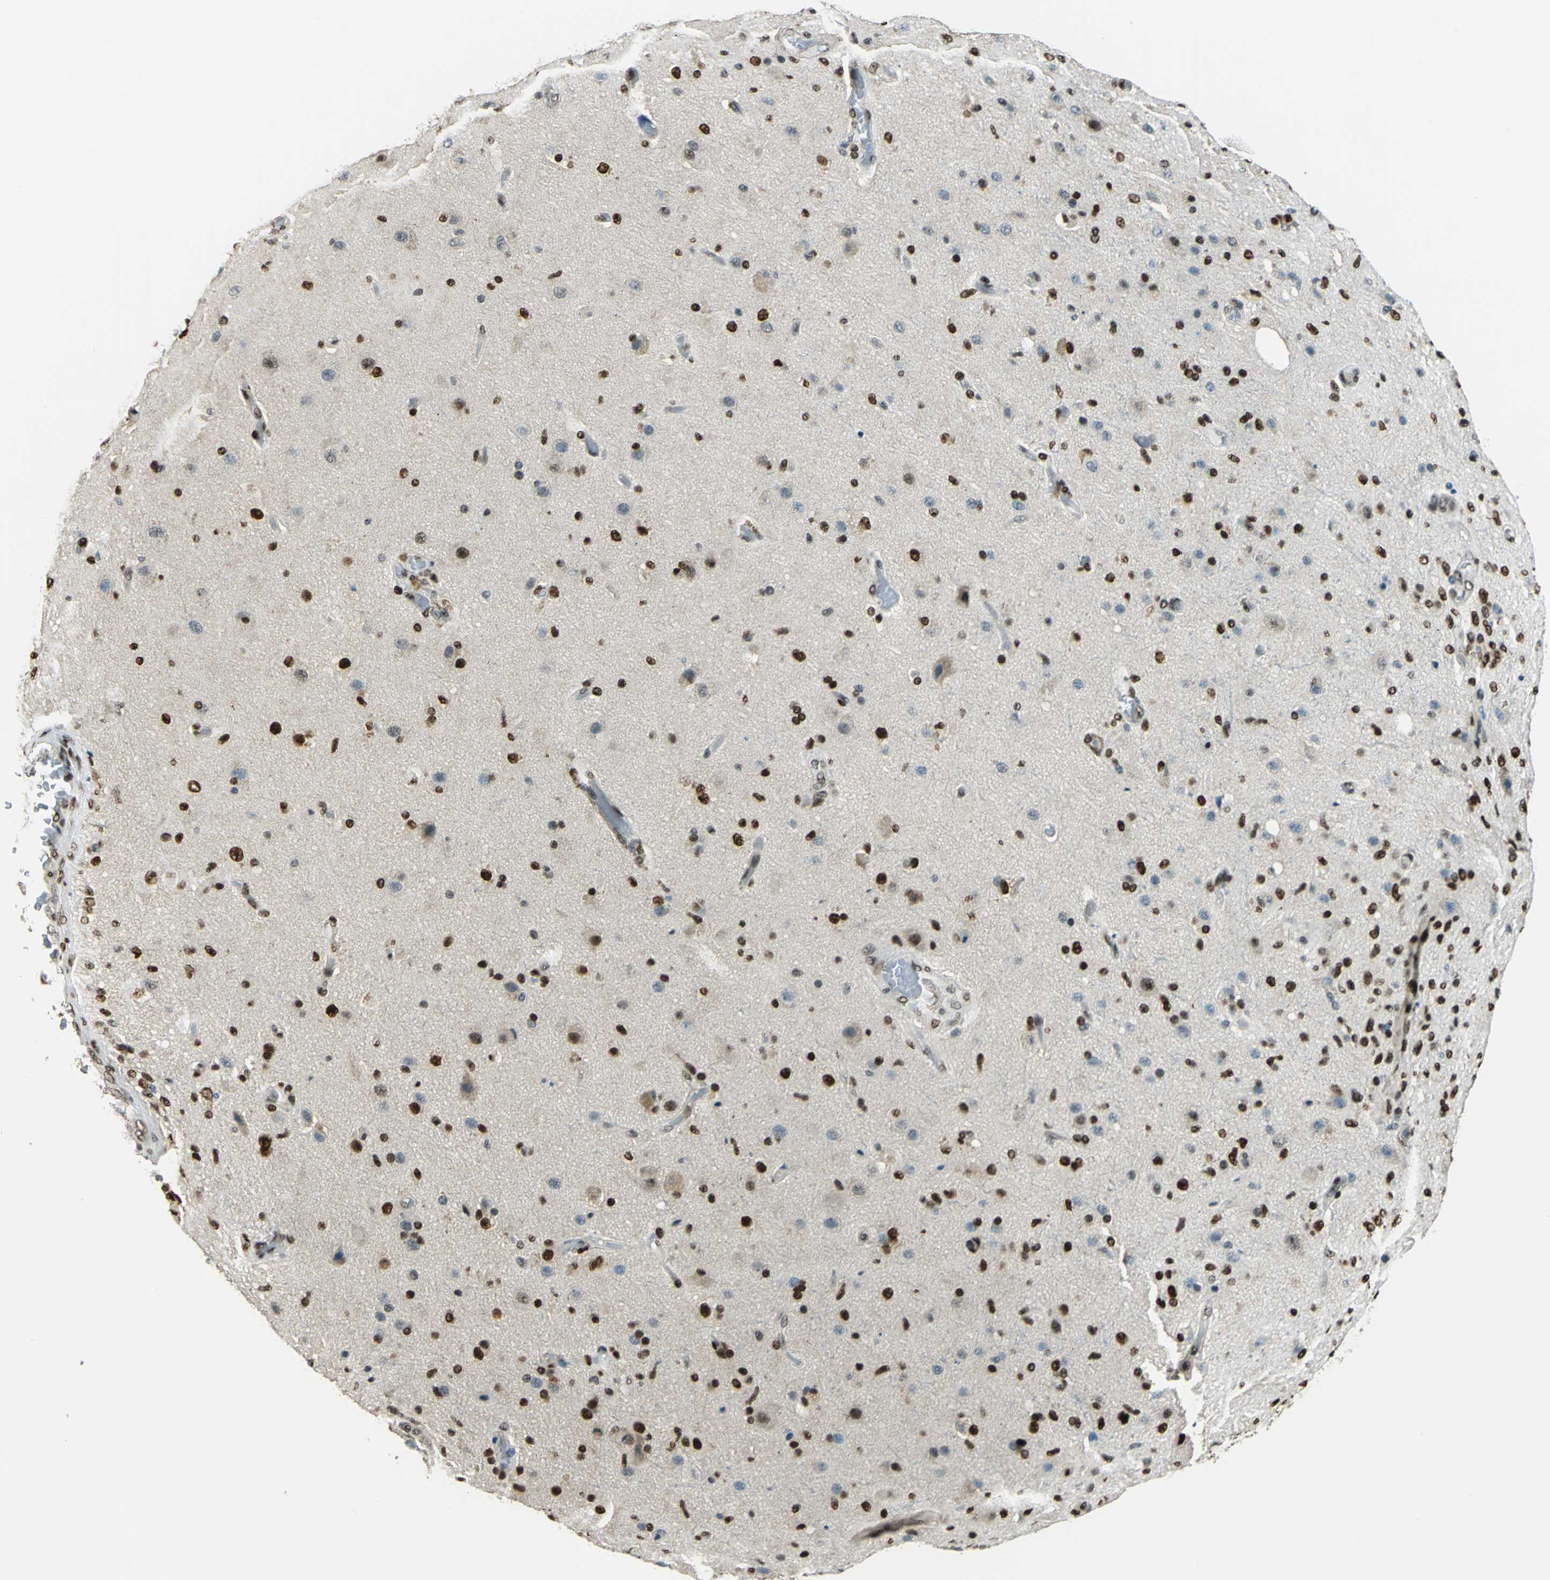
{"staining": {"intensity": "strong", "quantity": ">75%", "location": "nuclear"}, "tissue": "glioma", "cell_type": "Tumor cells", "image_type": "cancer", "snomed": [{"axis": "morphology", "description": "Normal tissue, NOS"}, {"axis": "morphology", "description": "Glioma, malignant, High grade"}, {"axis": "topography", "description": "Cerebral cortex"}], "caption": "DAB immunohistochemical staining of glioma demonstrates strong nuclear protein expression in approximately >75% of tumor cells. The staining is performed using DAB (3,3'-diaminobenzidine) brown chromogen to label protein expression. The nuclei are counter-stained blue using hematoxylin.", "gene": "NFIA", "patient": {"sex": "male", "age": 77}}